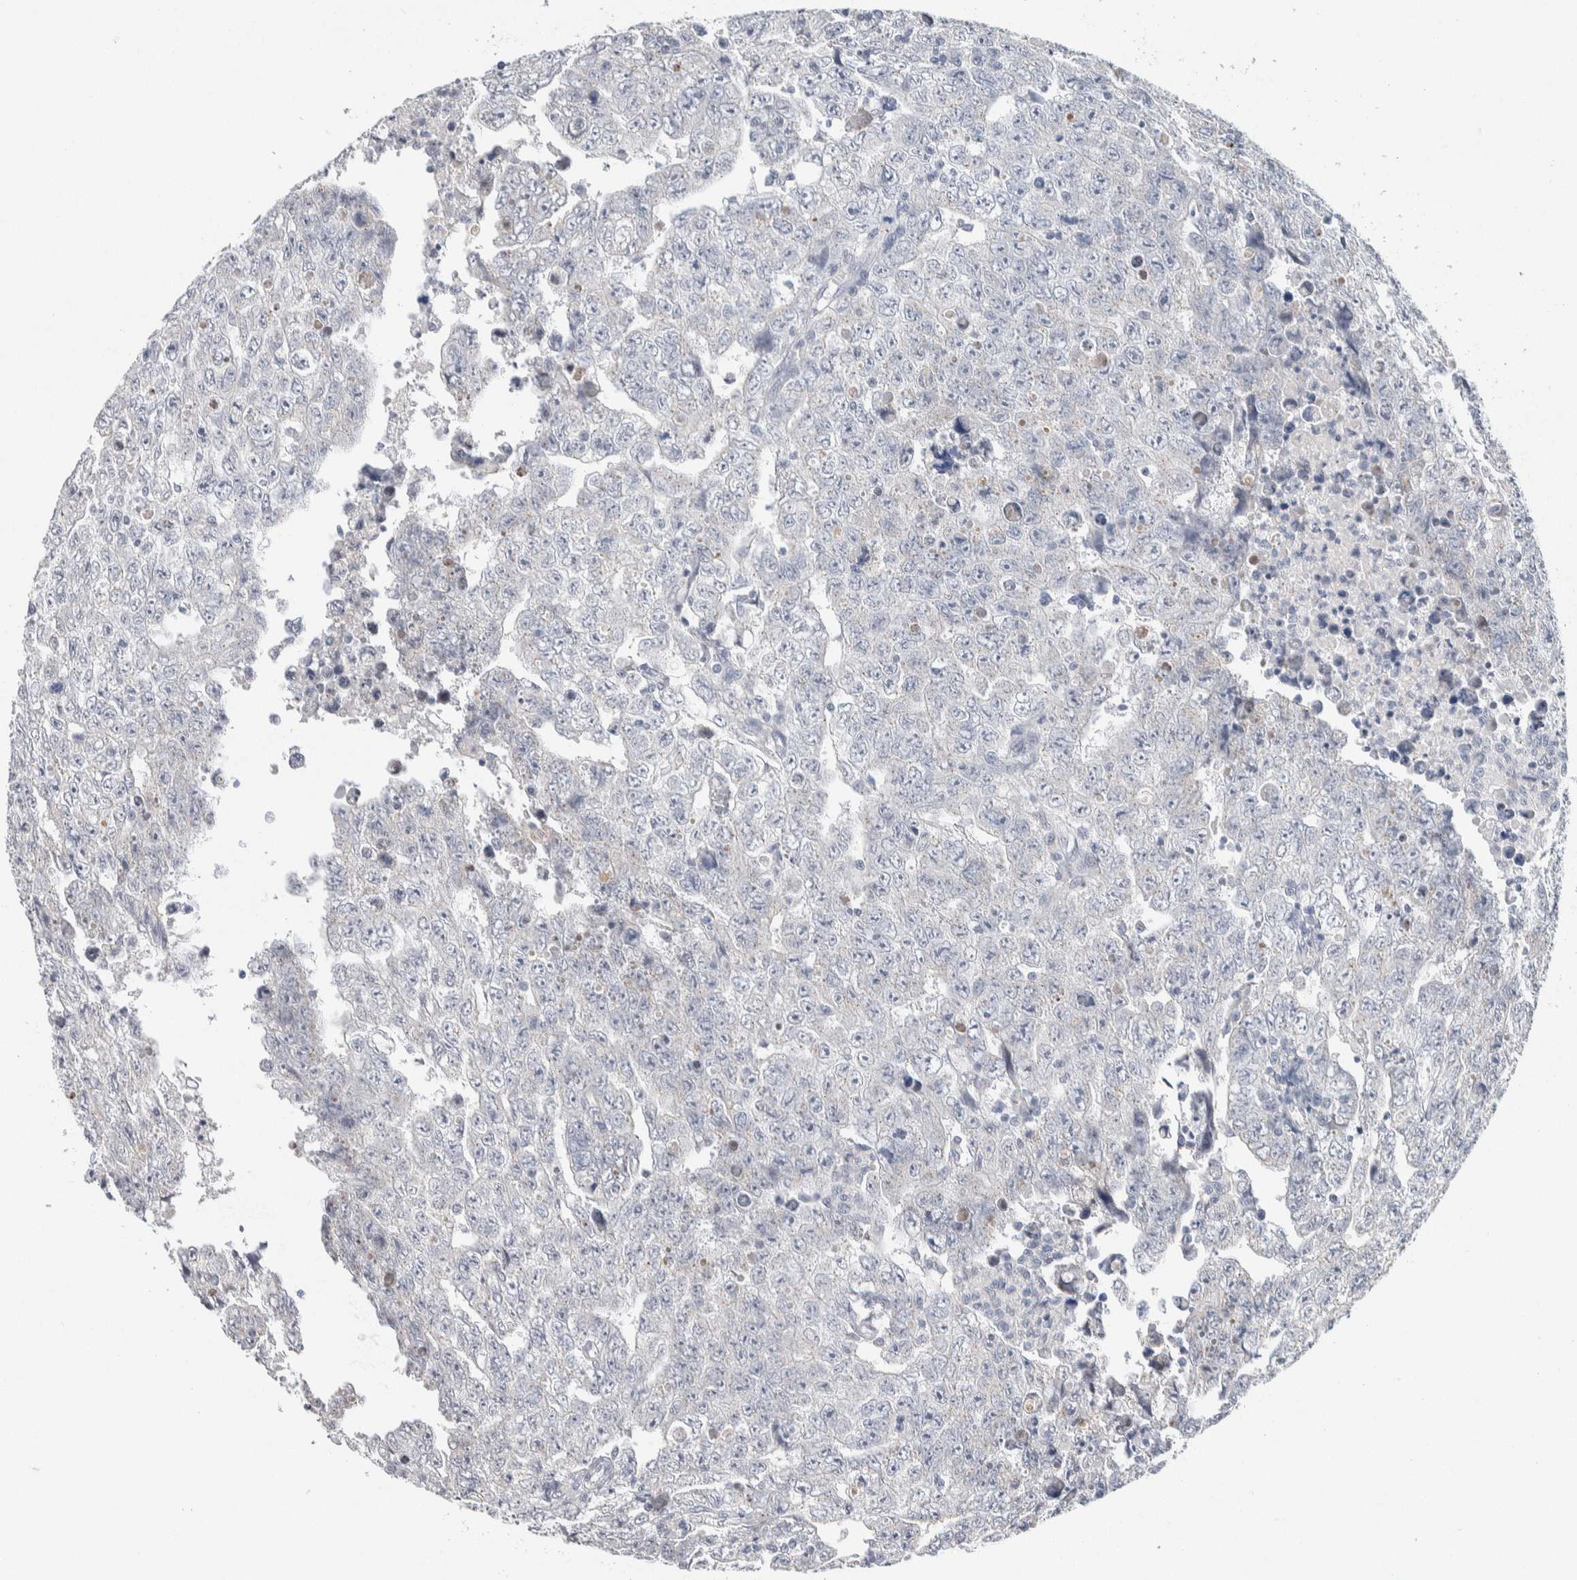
{"staining": {"intensity": "negative", "quantity": "none", "location": "none"}, "tissue": "testis cancer", "cell_type": "Tumor cells", "image_type": "cancer", "snomed": [{"axis": "morphology", "description": "Carcinoma, Embryonal, NOS"}, {"axis": "topography", "description": "Testis"}], "caption": "There is no significant expression in tumor cells of embryonal carcinoma (testis).", "gene": "SCN2A", "patient": {"sex": "male", "age": 28}}